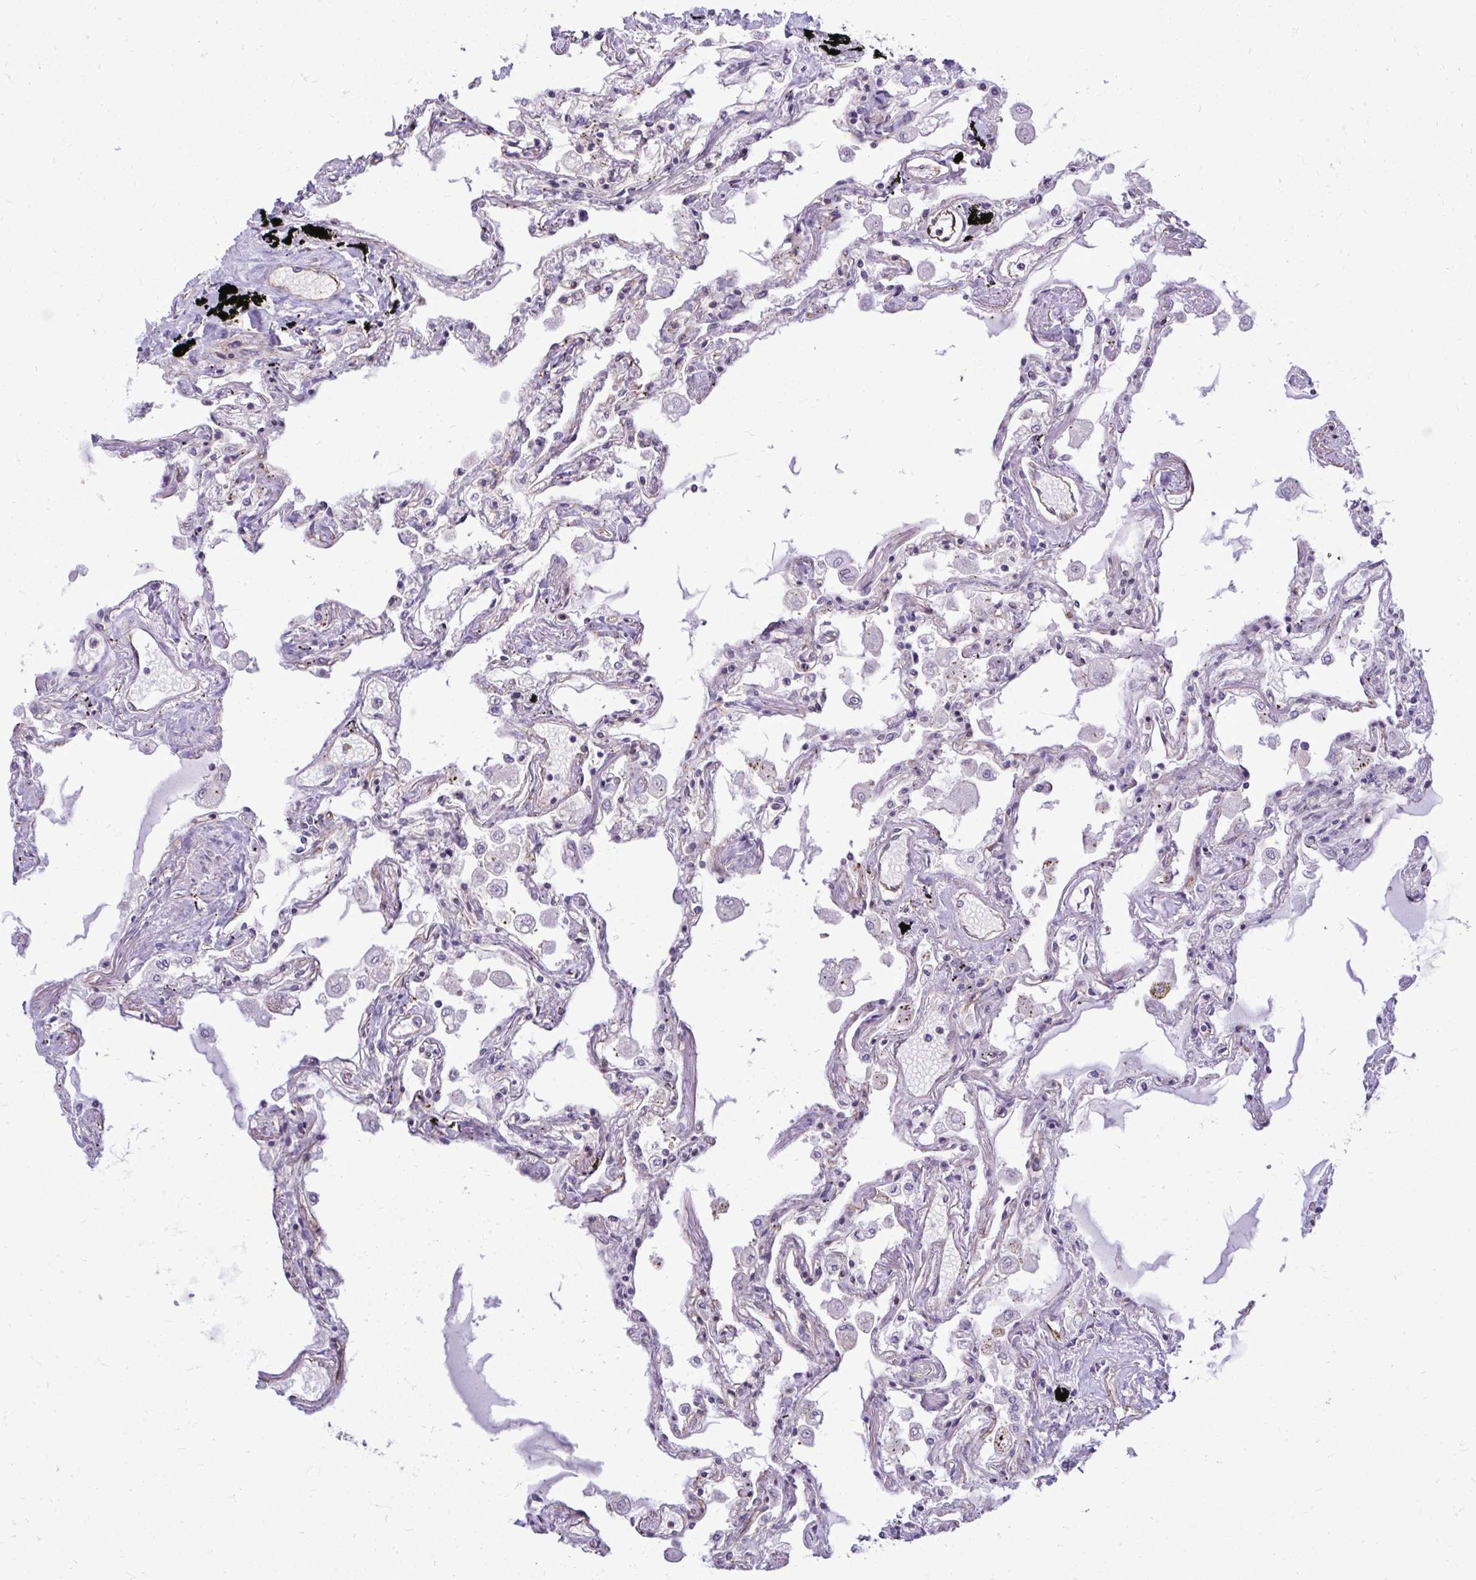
{"staining": {"intensity": "moderate", "quantity": "<25%", "location": "cytoplasmic/membranous"}, "tissue": "lung", "cell_type": "Alveolar cells", "image_type": "normal", "snomed": [{"axis": "morphology", "description": "Normal tissue, NOS"}, {"axis": "morphology", "description": "Adenocarcinoma, NOS"}, {"axis": "topography", "description": "Cartilage tissue"}, {"axis": "topography", "description": "Lung"}], "caption": "High-power microscopy captured an immunohistochemistry image of unremarkable lung, revealing moderate cytoplasmic/membranous staining in about <25% of alveolar cells.", "gene": "FUT10", "patient": {"sex": "female", "age": 67}}